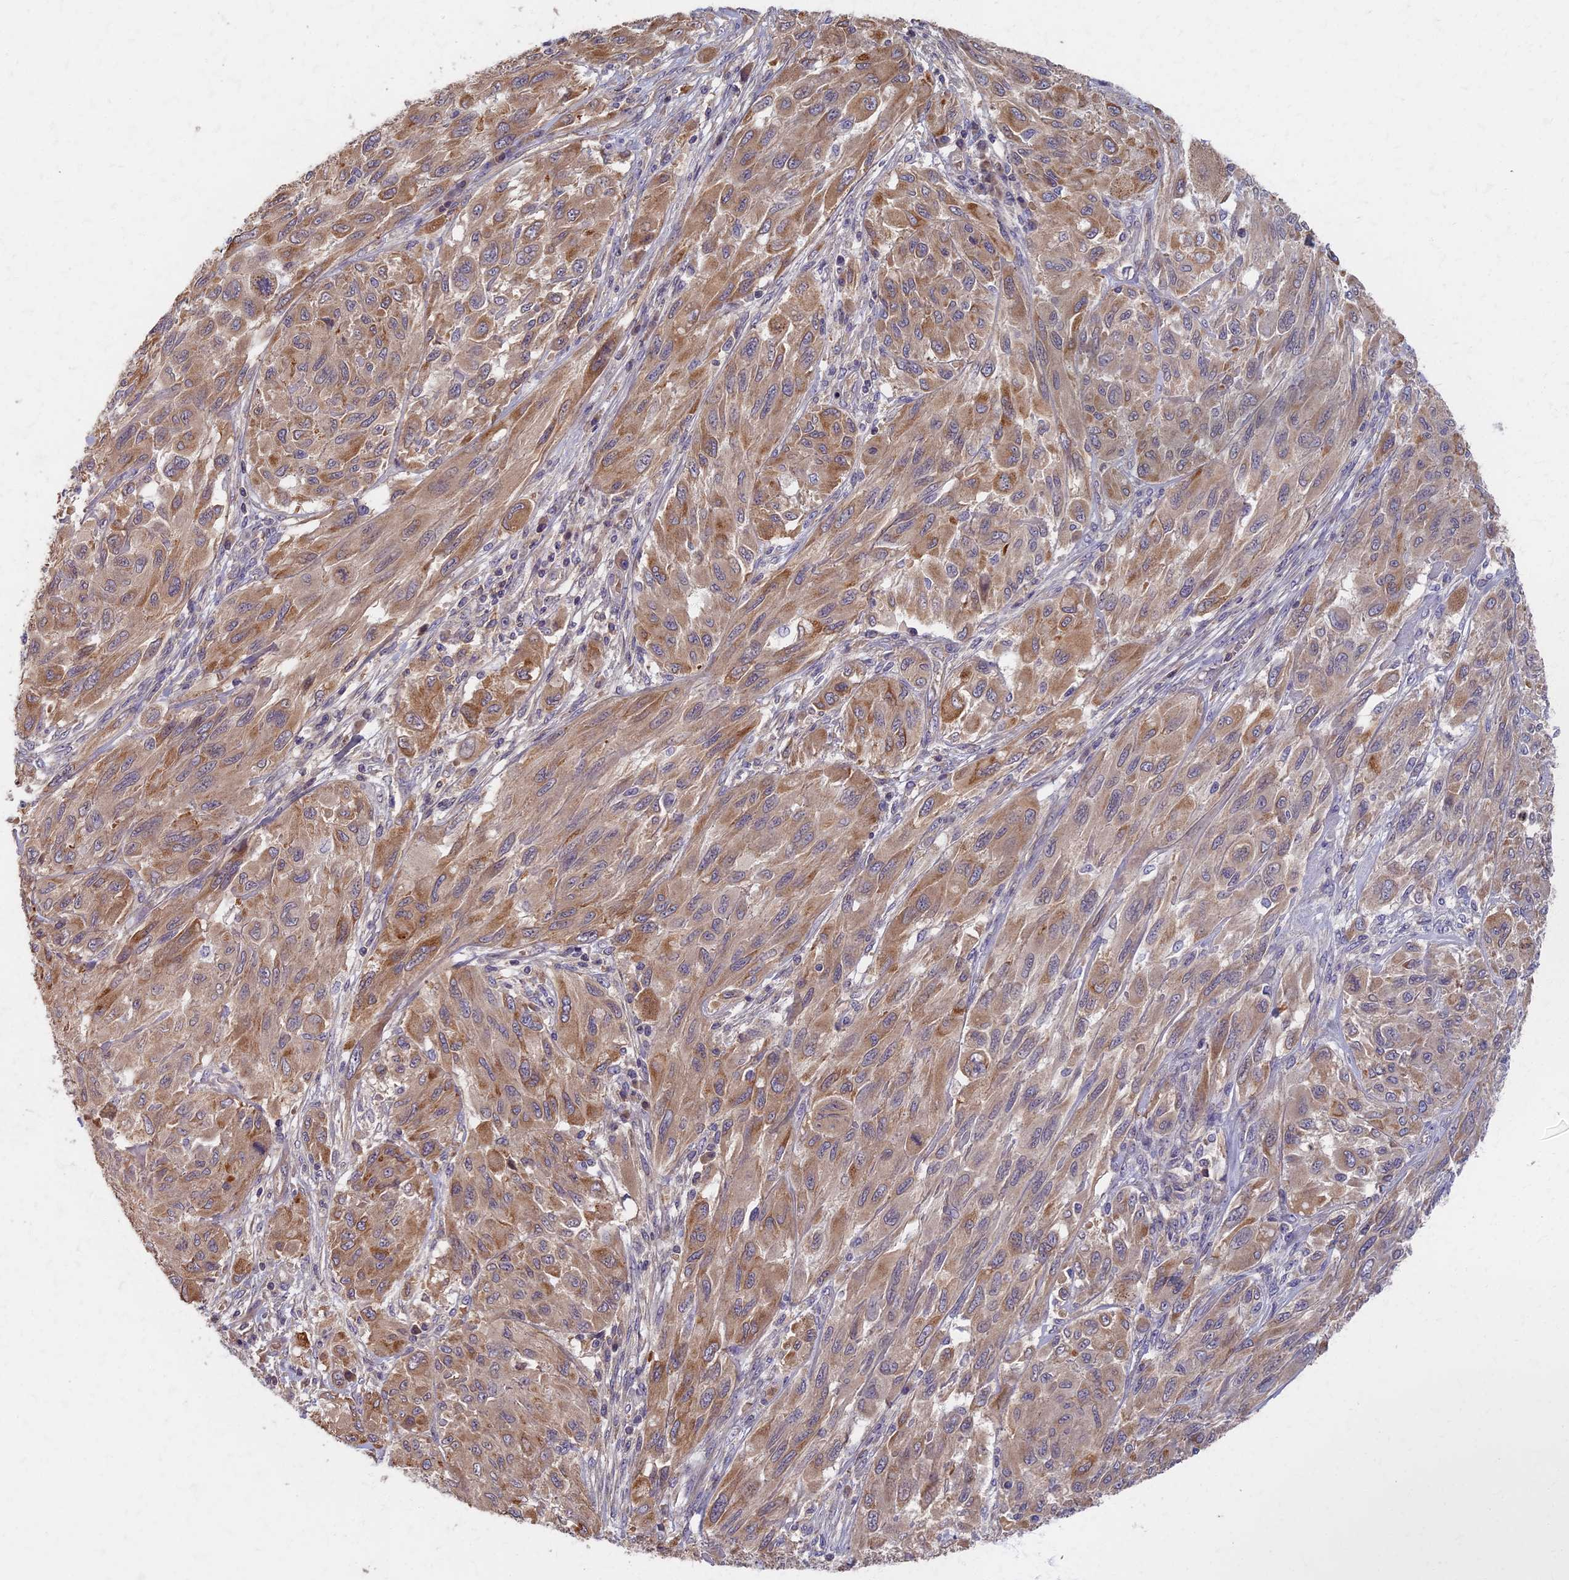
{"staining": {"intensity": "moderate", "quantity": "25%-75%", "location": "cytoplasmic/membranous"}, "tissue": "melanoma", "cell_type": "Tumor cells", "image_type": "cancer", "snomed": [{"axis": "morphology", "description": "Malignant melanoma, NOS"}, {"axis": "topography", "description": "Skin"}], "caption": "Protein staining reveals moderate cytoplasmic/membranous positivity in about 25%-75% of tumor cells in melanoma.", "gene": "AP4E1", "patient": {"sex": "female", "age": 91}}